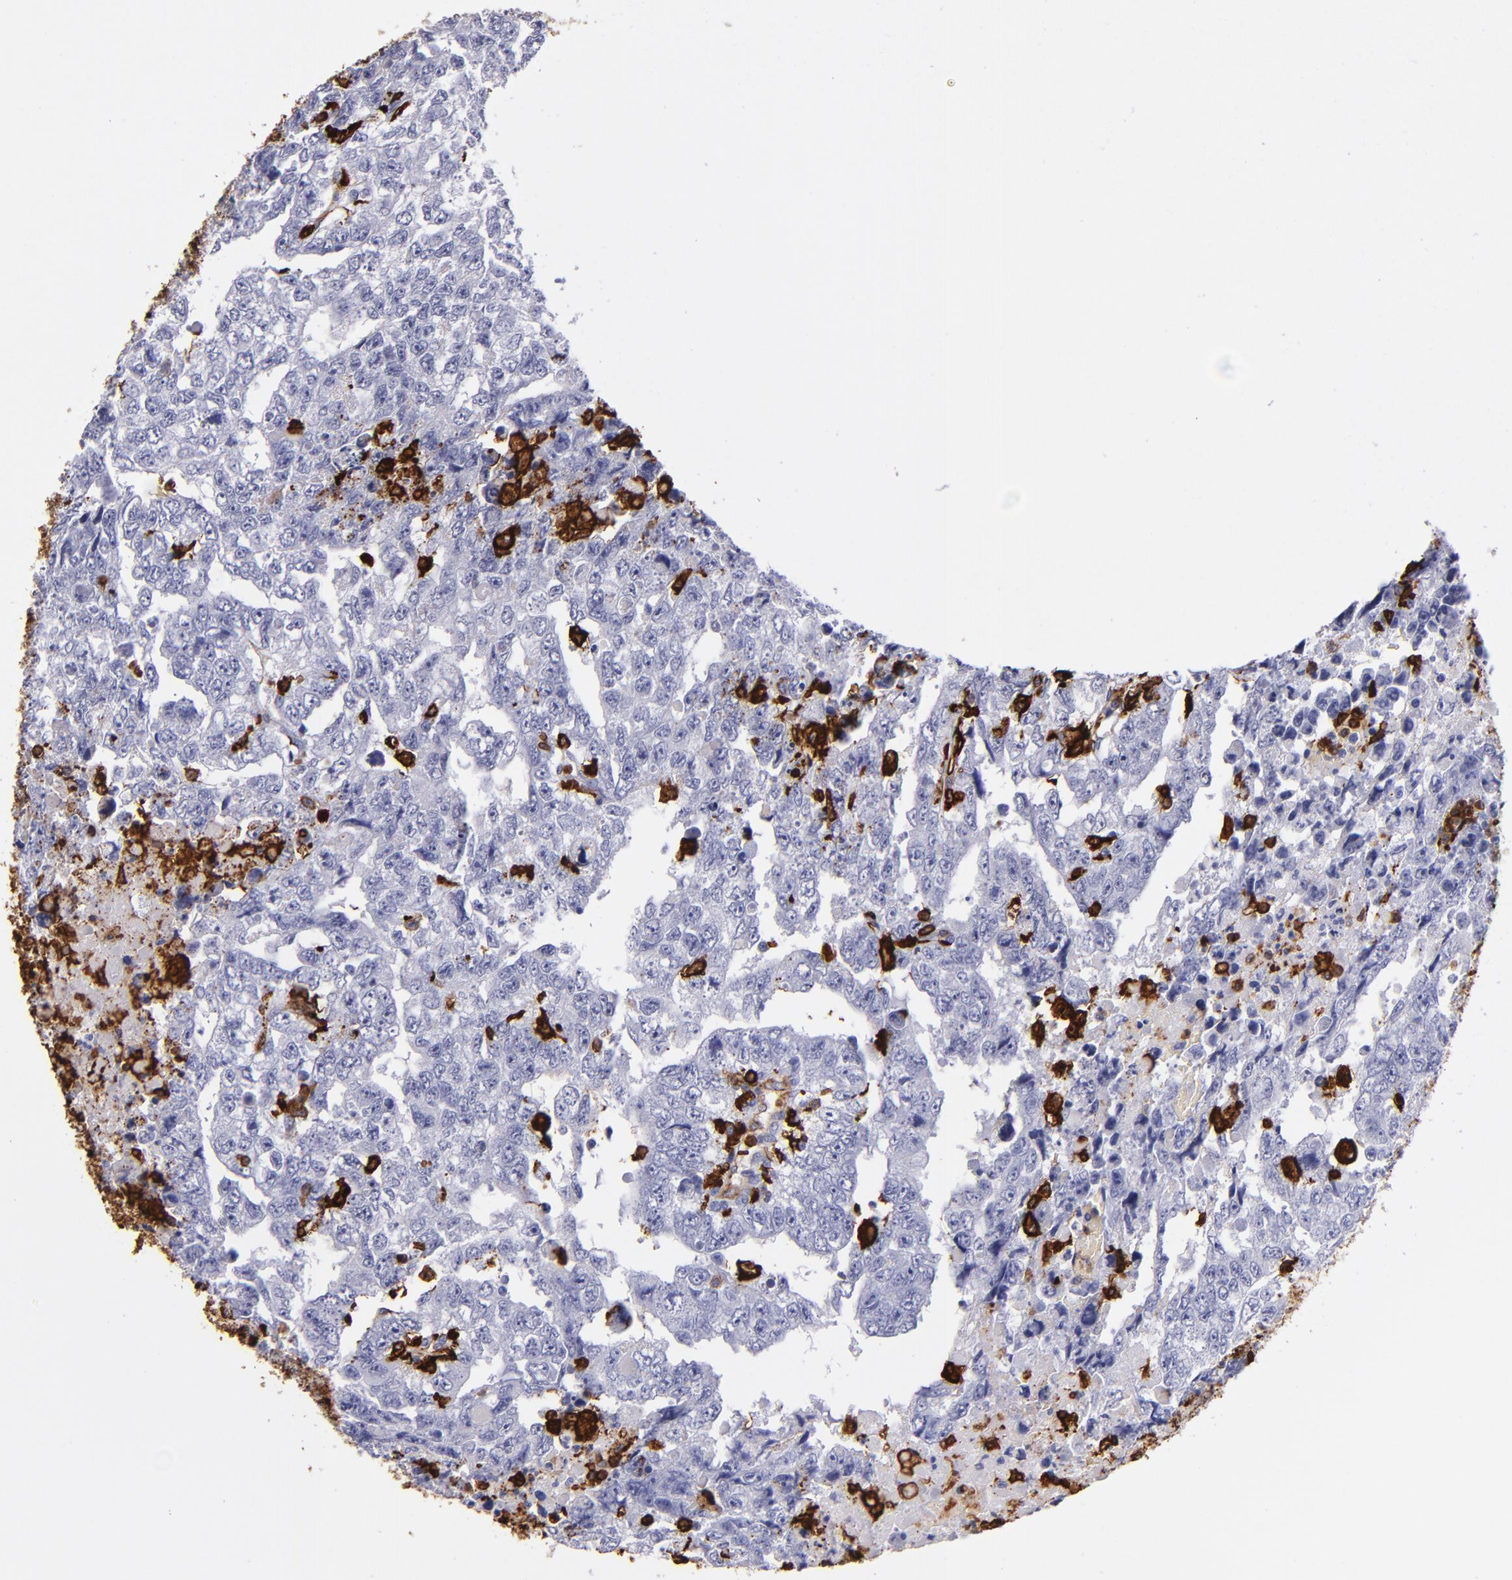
{"staining": {"intensity": "negative", "quantity": "none", "location": "none"}, "tissue": "testis cancer", "cell_type": "Tumor cells", "image_type": "cancer", "snomed": [{"axis": "morphology", "description": "Carcinoma, Embryonal, NOS"}, {"axis": "topography", "description": "Testis"}], "caption": "Tumor cells are negative for protein expression in human testis embryonal carcinoma.", "gene": "HLA-DRA", "patient": {"sex": "male", "age": 36}}